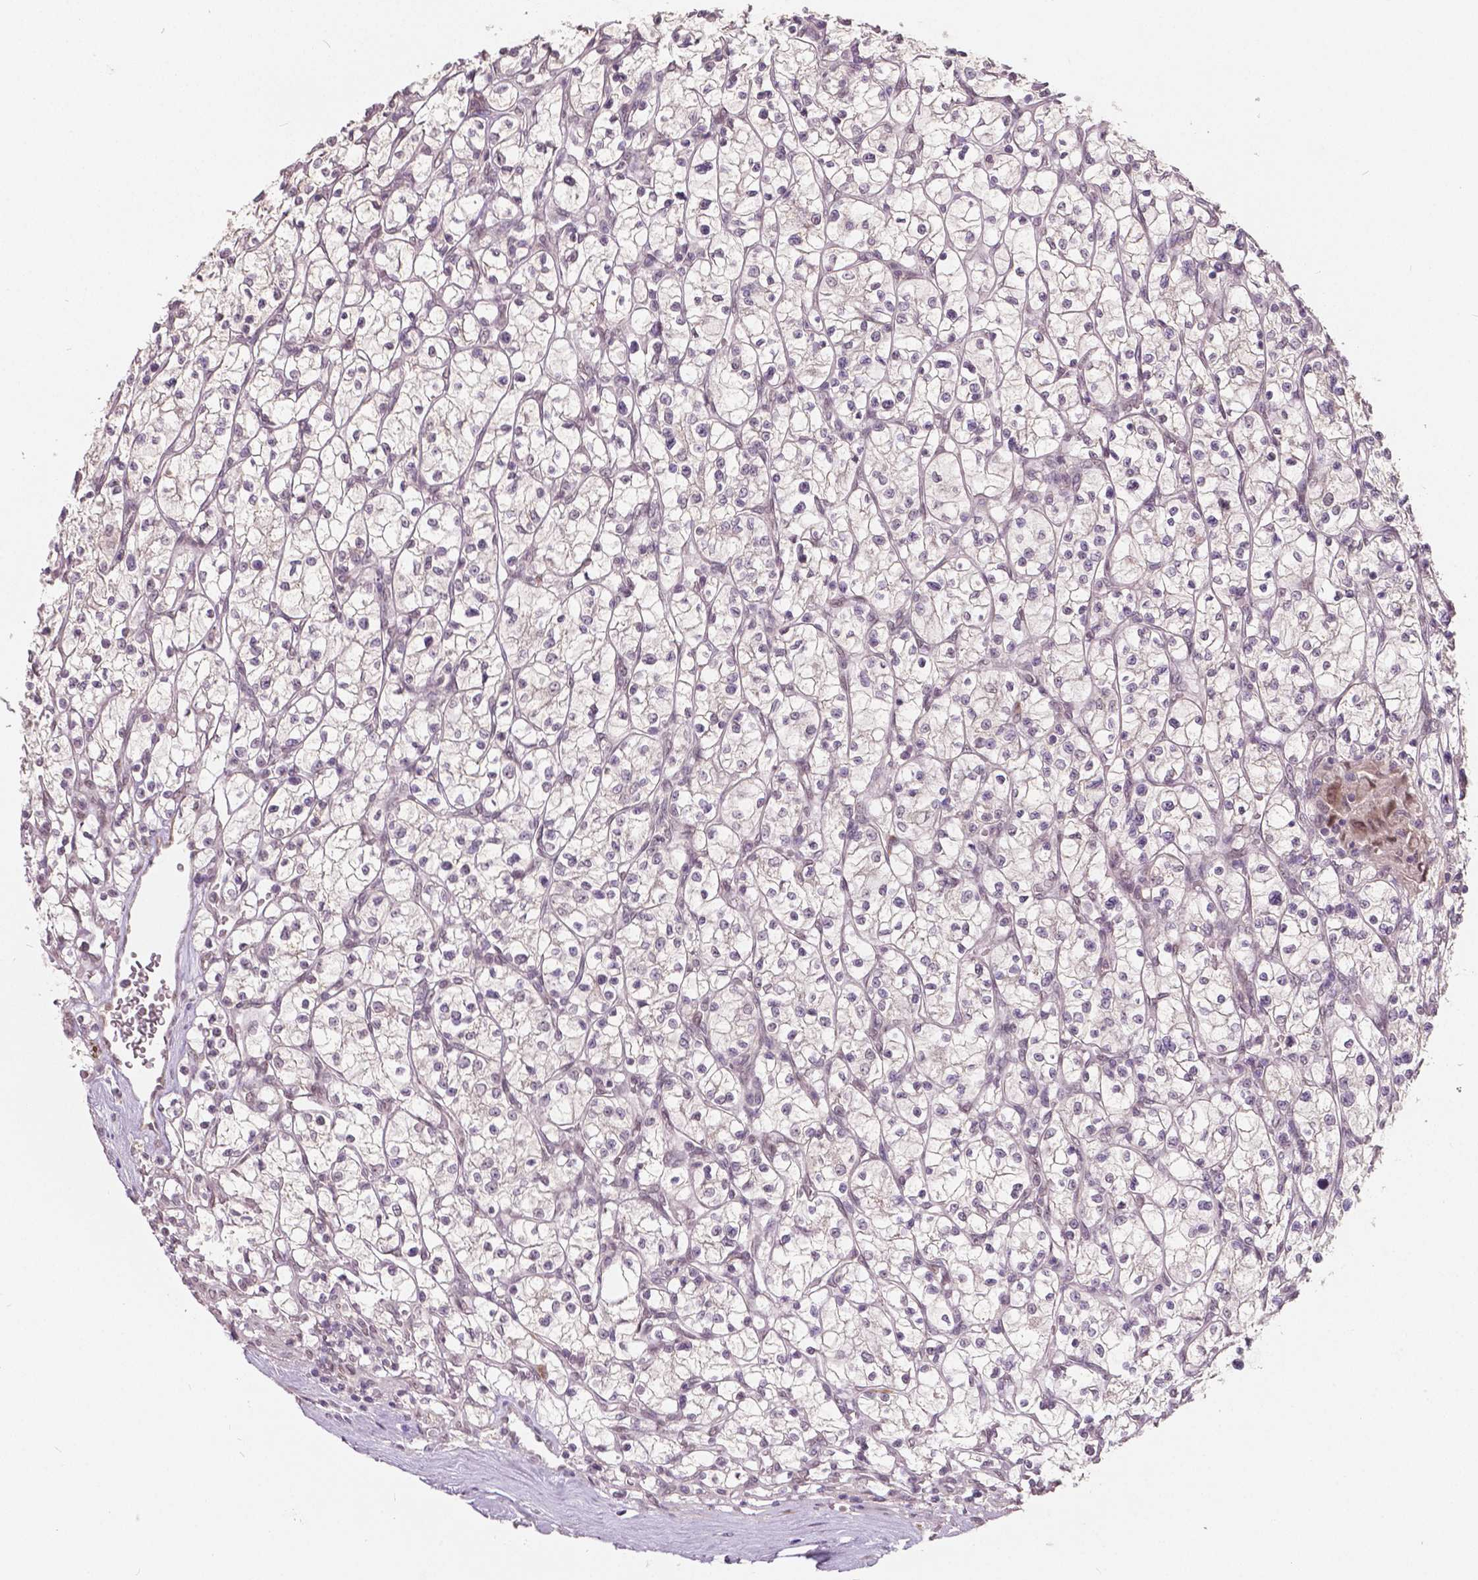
{"staining": {"intensity": "negative", "quantity": "none", "location": "none"}, "tissue": "renal cancer", "cell_type": "Tumor cells", "image_type": "cancer", "snomed": [{"axis": "morphology", "description": "Adenocarcinoma, NOS"}, {"axis": "topography", "description": "Kidney"}], "caption": "This is an immunohistochemistry (IHC) photomicrograph of human renal adenocarcinoma. There is no expression in tumor cells.", "gene": "HMBOX1", "patient": {"sex": "female", "age": 64}}